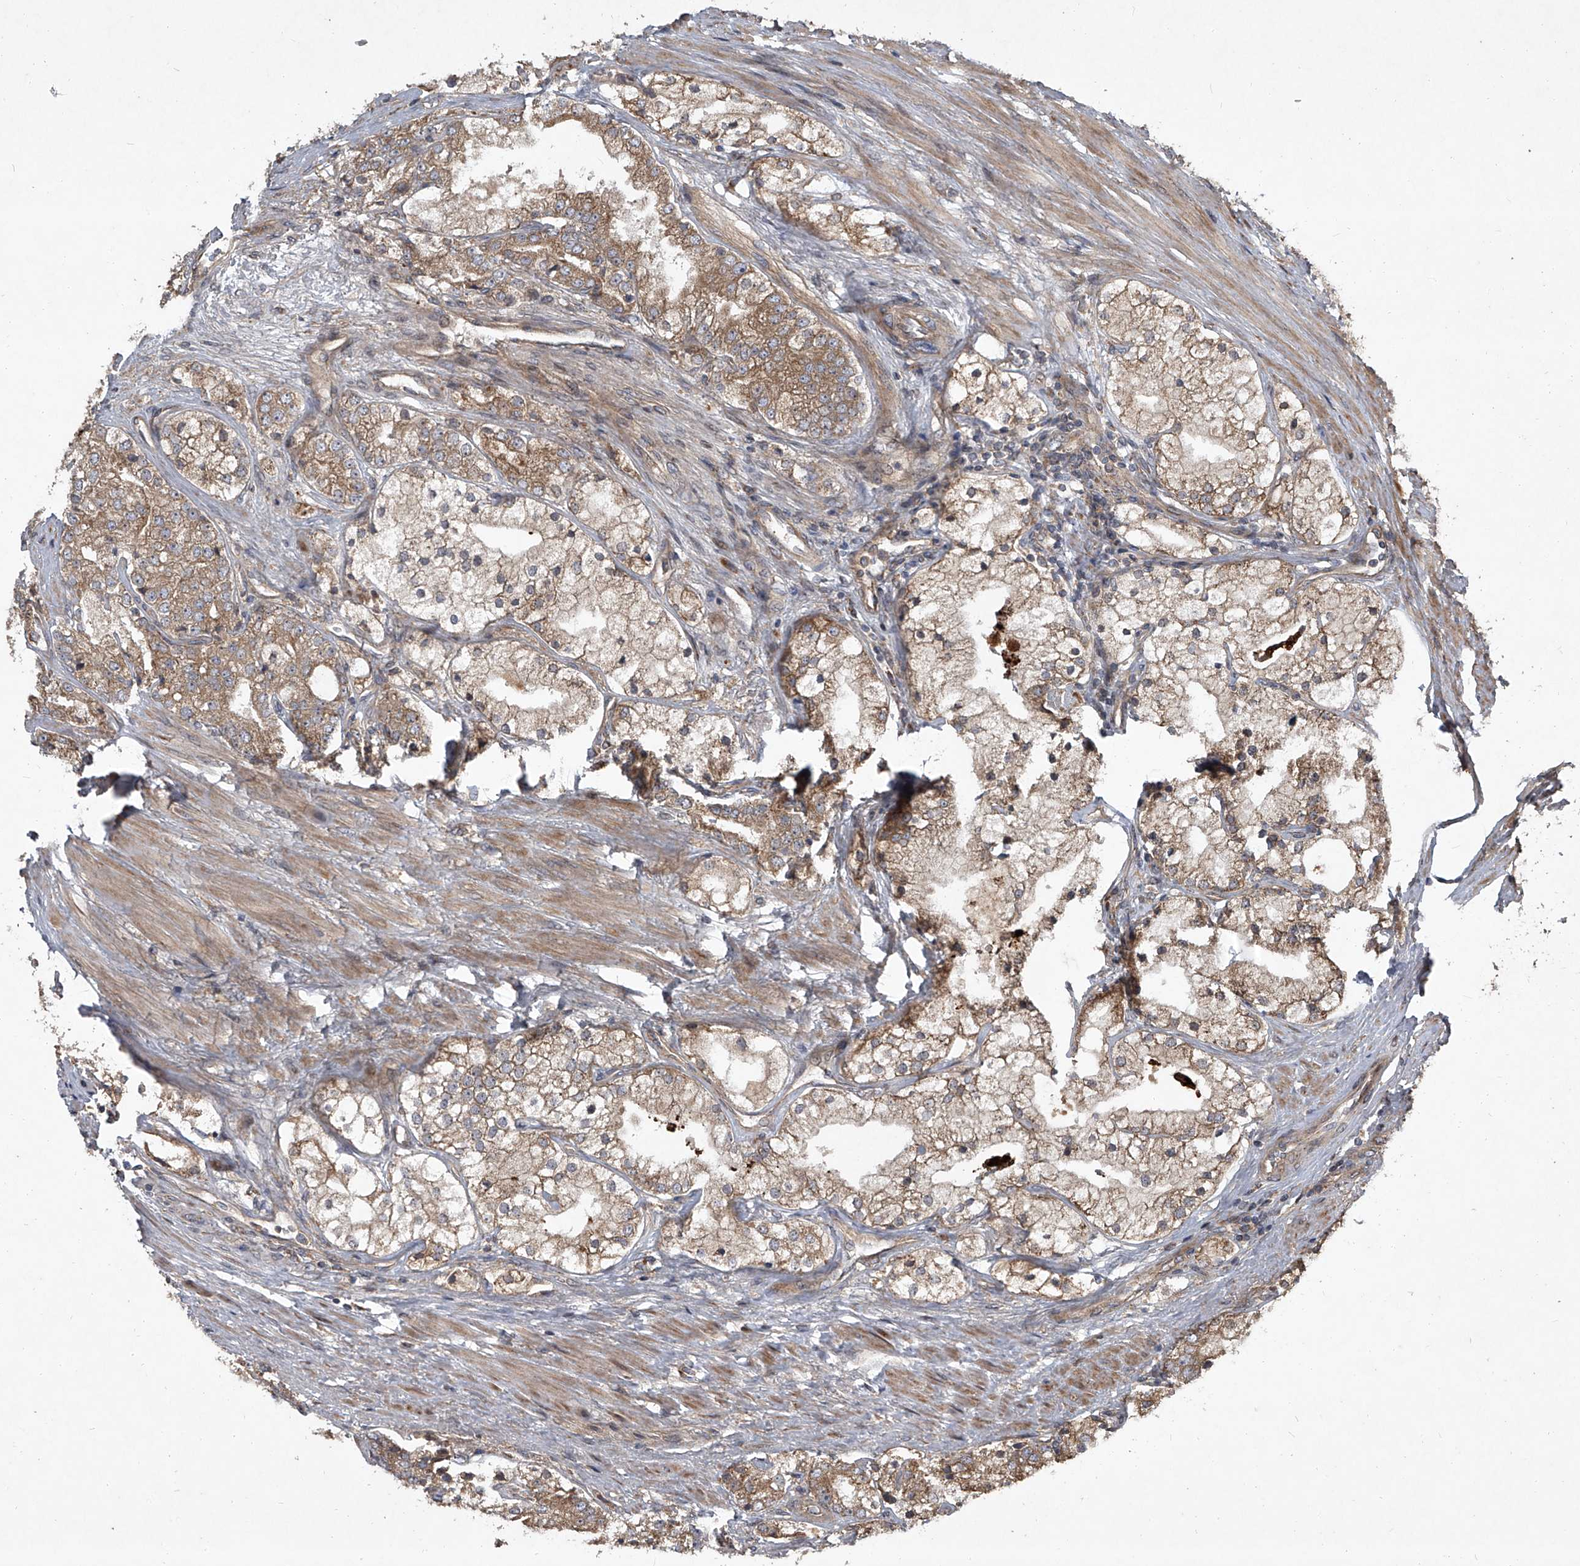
{"staining": {"intensity": "moderate", "quantity": "25%-75%", "location": "cytoplasmic/membranous"}, "tissue": "prostate cancer", "cell_type": "Tumor cells", "image_type": "cancer", "snomed": [{"axis": "morphology", "description": "Adenocarcinoma, High grade"}, {"axis": "topography", "description": "Prostate"}], "caption": "IHC staining of prostate cancer (high-grade adenocarcinoma), which exhibits medium levels of moderate cytoplasmic/membranous staining in approximately 25%-75% of tumor cells indicating moderate cytoplasmic/membranous protein expression. The staining was performed using DAB (brown) for protein detection and nuclei were counterstained in hematoxylin (blue).", "gene": "EVA1C", "patient": {"sex": "male", "age": 50}}